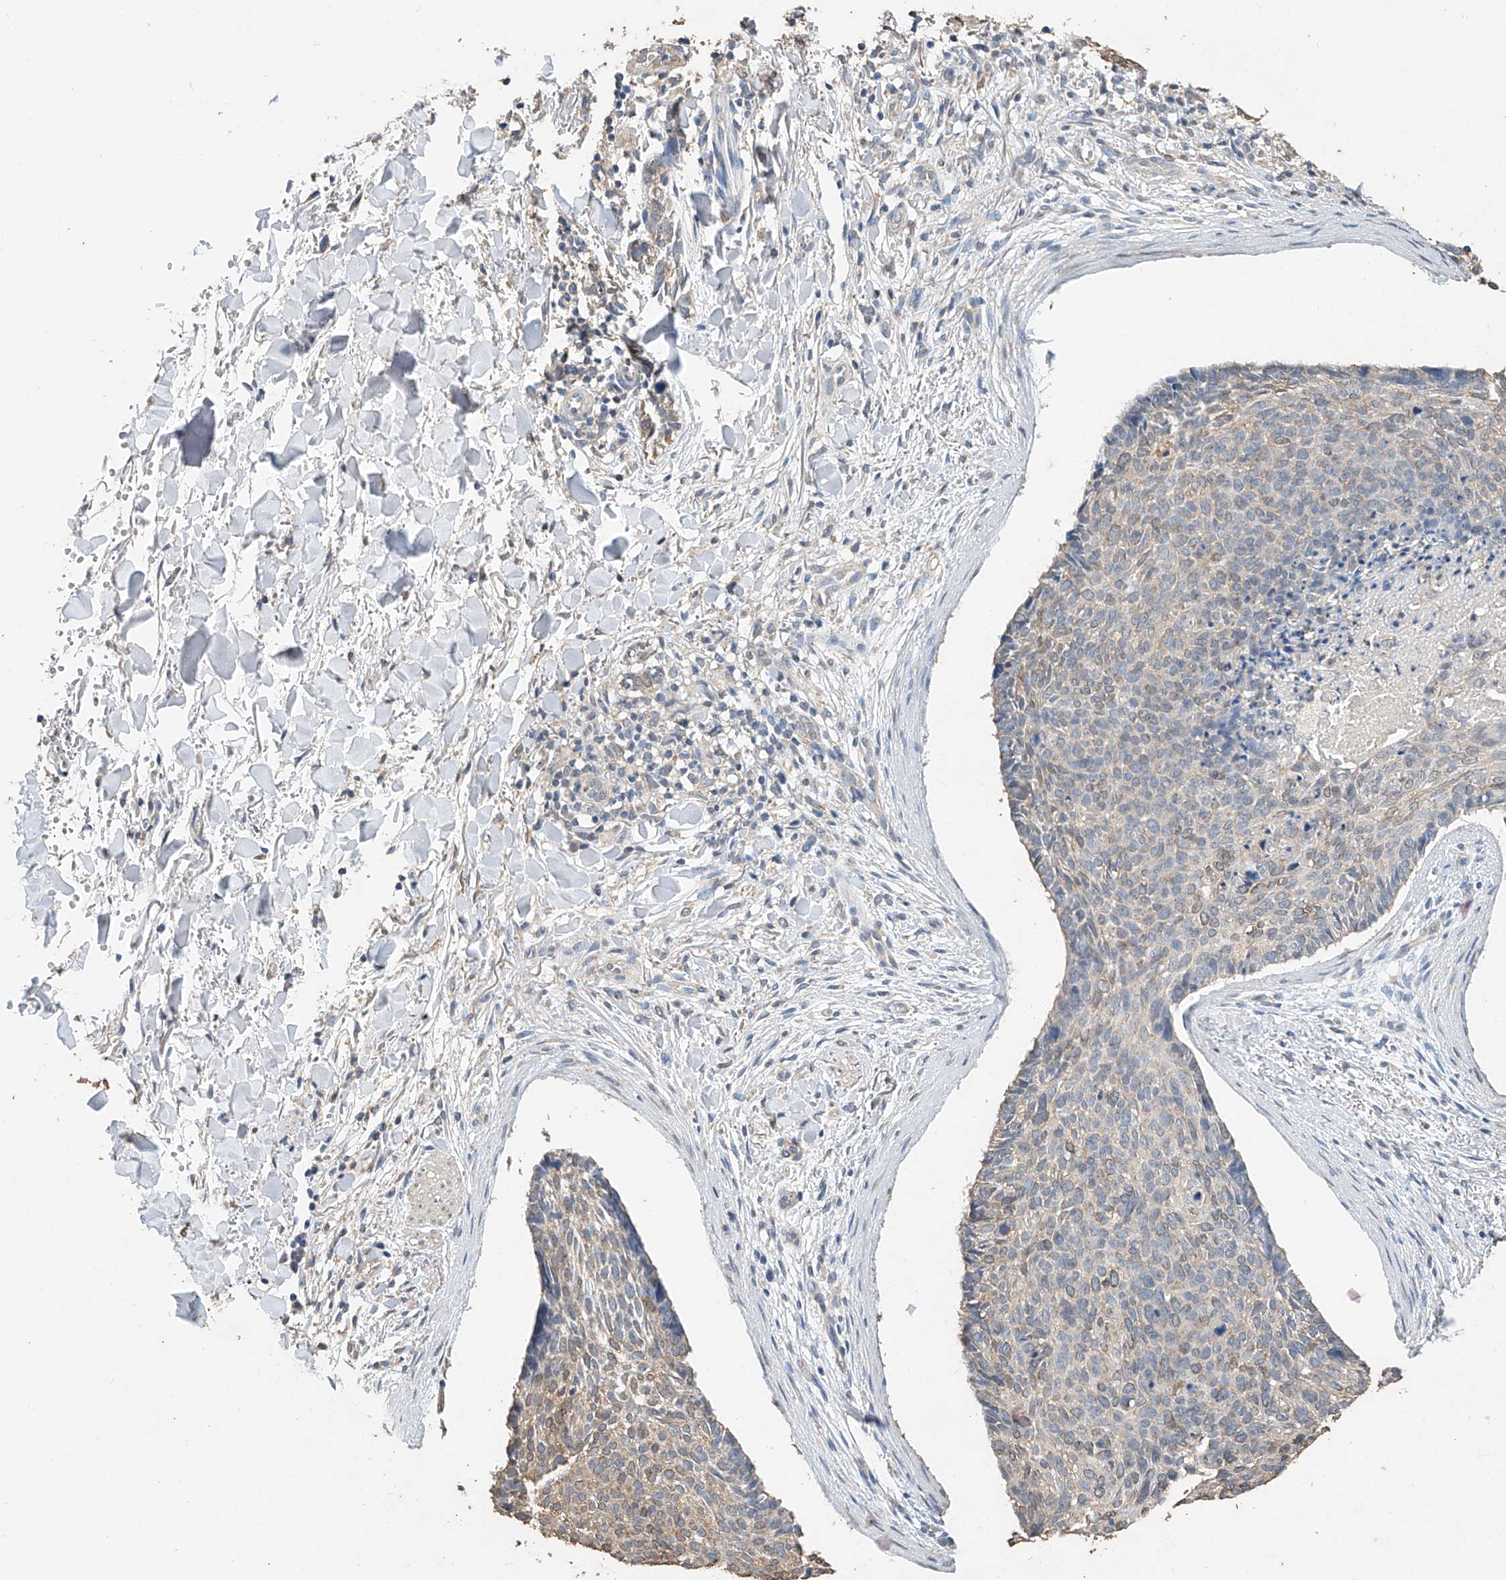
{"staining": {"intensity": "negative", "quantity": "none", "location": "none"}, "tissue": "skin cancer", "cell_type": "Tumor cells", "image_type": "cancer", "snomed": [{"axis": "morphology", "description": "Normal tissue, NOS"}, {"axis": "morphology", "description": "Basal cell carcinoma"}, {"axis": "topography", "description": "Skin"}], "caption": "This is an immunohistochemistry (IHC) image of human skin cancer (basal cell carcinoma). There is no staining in tumor cells.", "gene": "CERS4", "patient": {"sex": "female", "age": 56}}